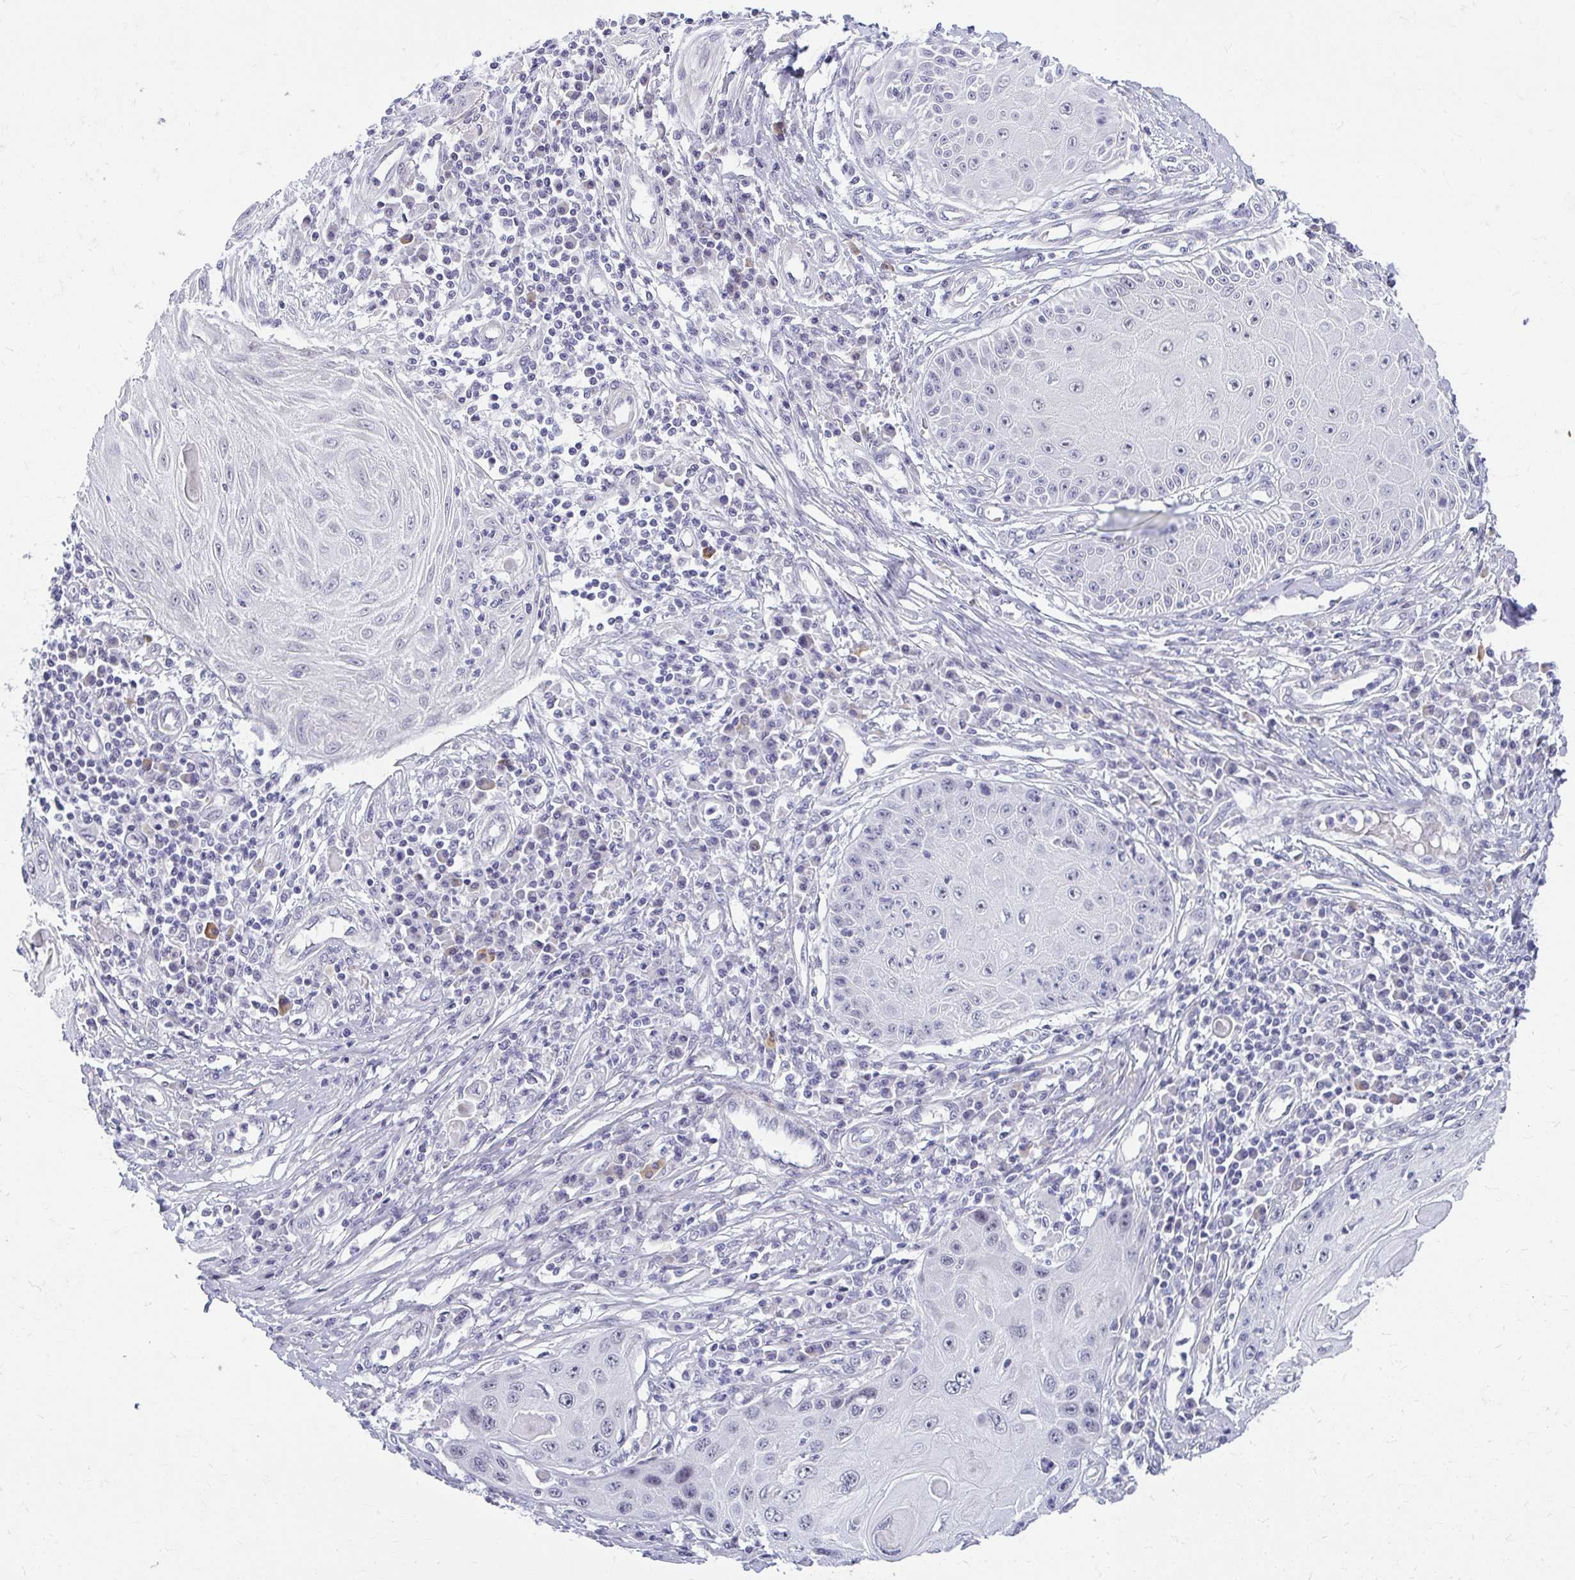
{"staining": {"intensity": "negative", "quantity": "none", "location": "none"}, "tissue": "skin cancer", "cell_type": "Tumor cells", "image_type": "cancer", "snomed": [{"axis": "morphology", "description": "Squamous cell carcinoma, NOS"}, {"axis": "topography", "description": "Skin"}, {"axis": "topography", "description": "Vulva"}], "caption": "Histopathology image shows no significant protein staining in tumor cells of skin squamous cell carcinoma. (Brightfield microscopy of DAB (3,3'-diaminobenzidine) immunohistochemistry (IHC) at high magnification).", "gene": "TEX33", "patient": {"sex": "female", "age": 44}}